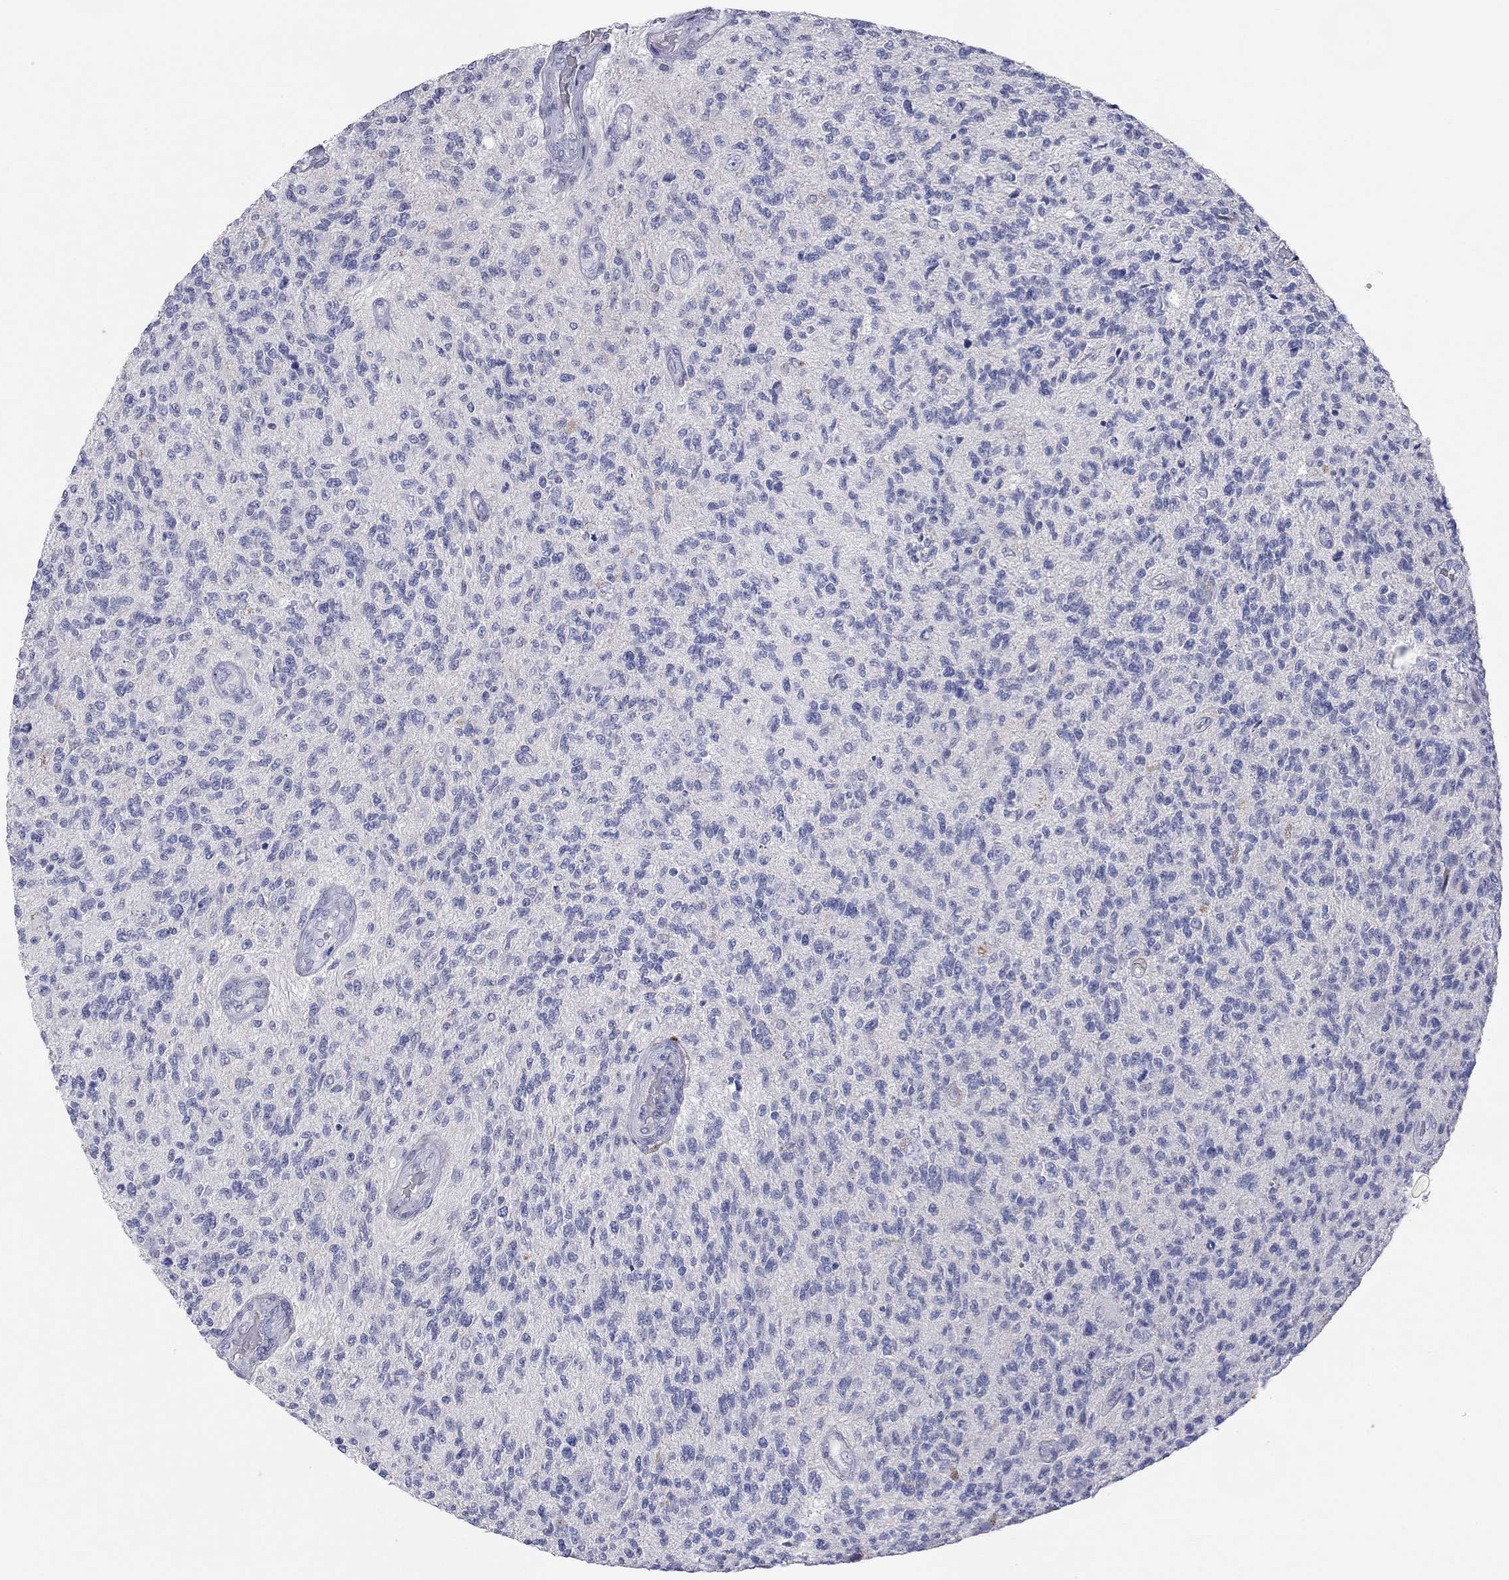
{"staining": {"intensity": "negative", "quantity": "none", "location": "none"}, "tissue": "glioma", "cell_type": "Tumor cells", "image_type": "cancer", "snomed": [{"axis": "morphology", "description": "Glioma, malignant, High grade"}, {"axis": "topography", "description": "Brain"}], "caption": "DAB (3,3'-diaminobenzidine) immunohistochemical staining of human malignant high-grade glioma demonstrates no significant expression in tumor cells.", "gene": "ST7L", "patient": {"sex": "male", "age": 56}}